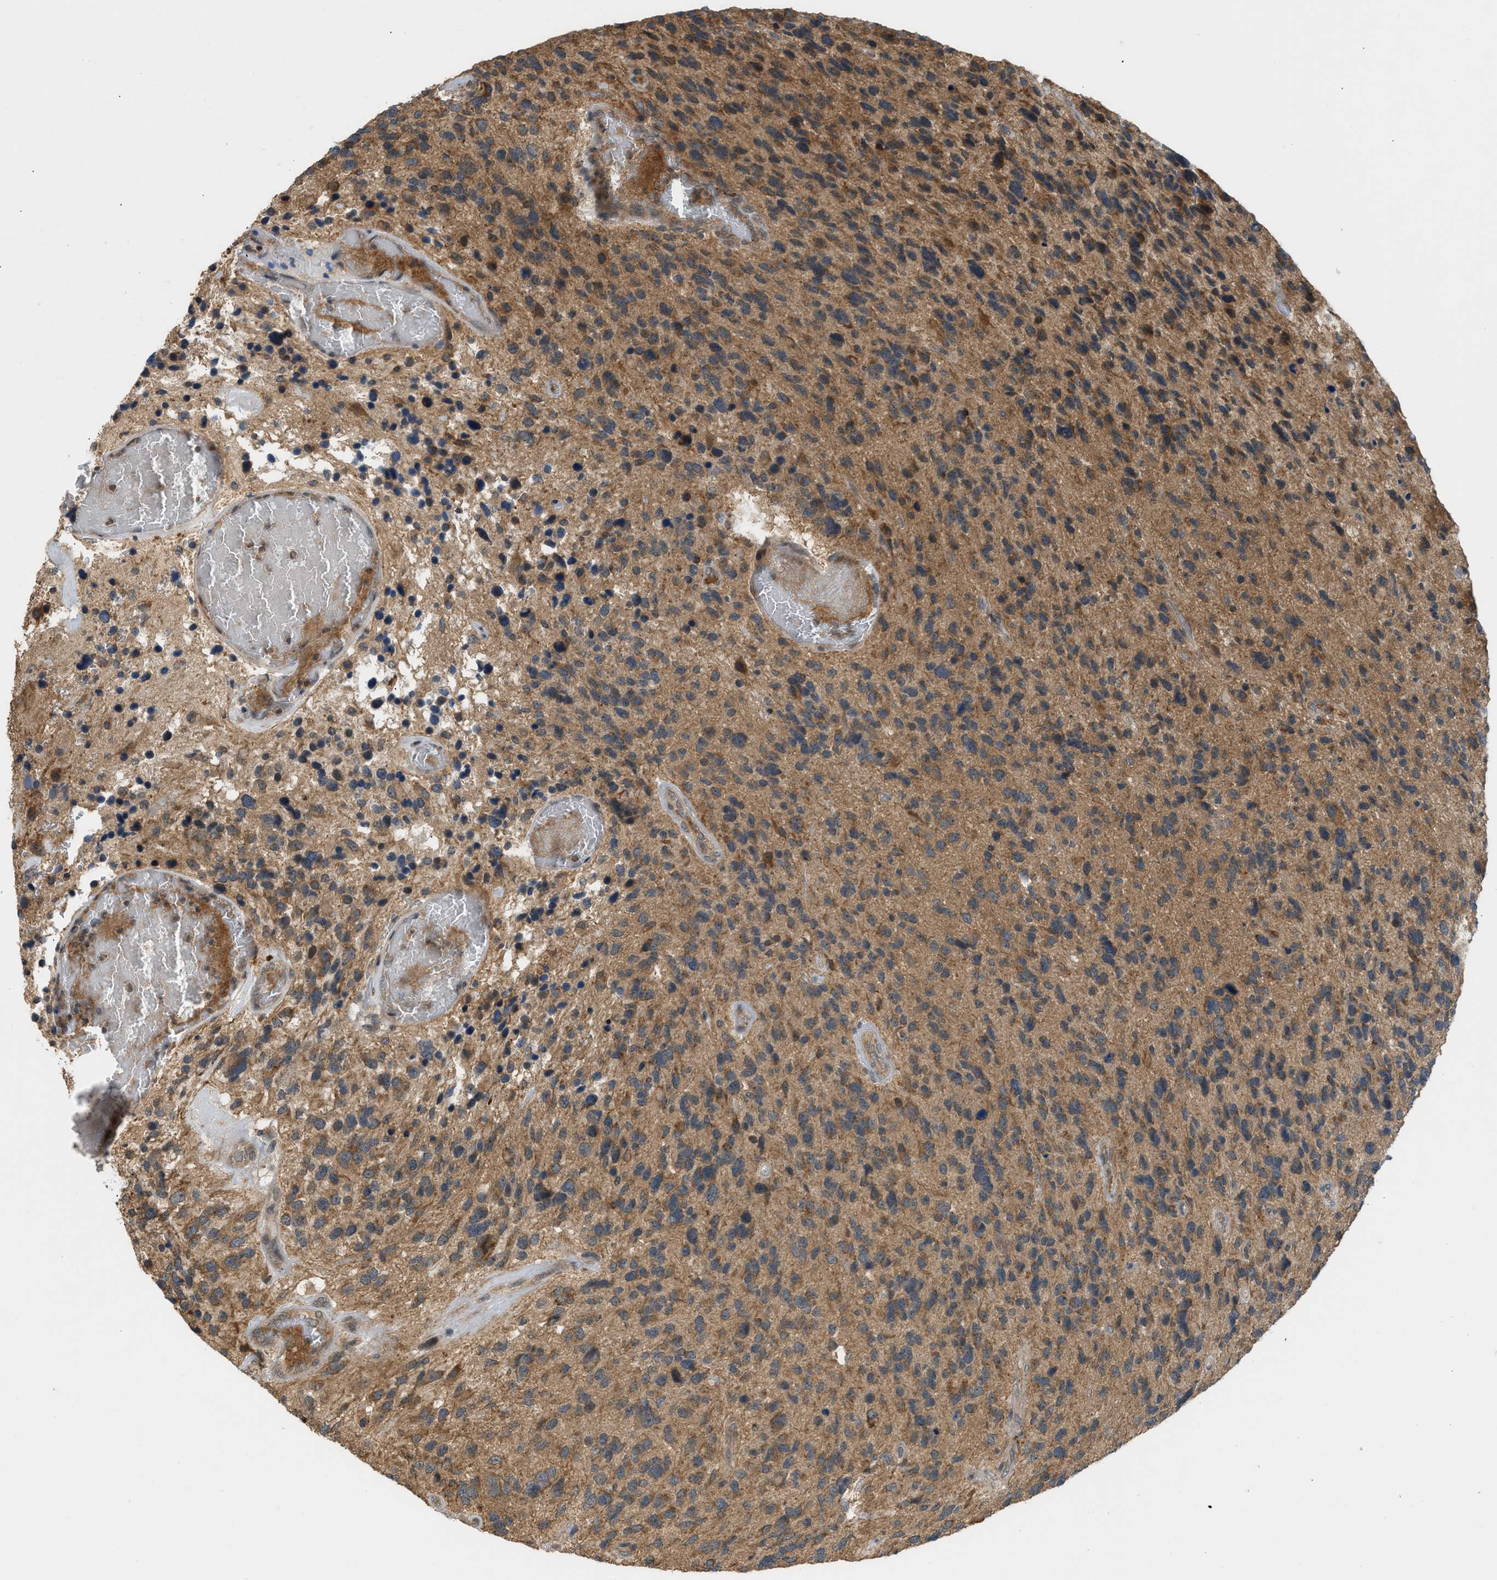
{"staining": {"intensity": "moderate", "quantity": ">75%", "location": "cytoplasmic/membranous"}, "tissue": "glioma", "cell_type": "Tumor cells", "image_type": "cancer", "snomed": [{"axis": "morphology", "description": "Glioma, malignant, High grade"}, {"axis": "topography", "description": "Brain"}], "caption": "High-magnification brightfield microscopy of glioma stained with DAB (brown) and counterstained with hematoxylin (blue). tumor cells exhibit moderate cytoplasmic/membranous positivity is appreciated in approximately>75% of cells. The staining was performed using DAB to visualize the protein expression in brown, while the nuclei were stained in blue with hematoxylin (Magnification: 20x).", "gene": "ADCY8", "patient": {"sex": "female", "age": 58}}